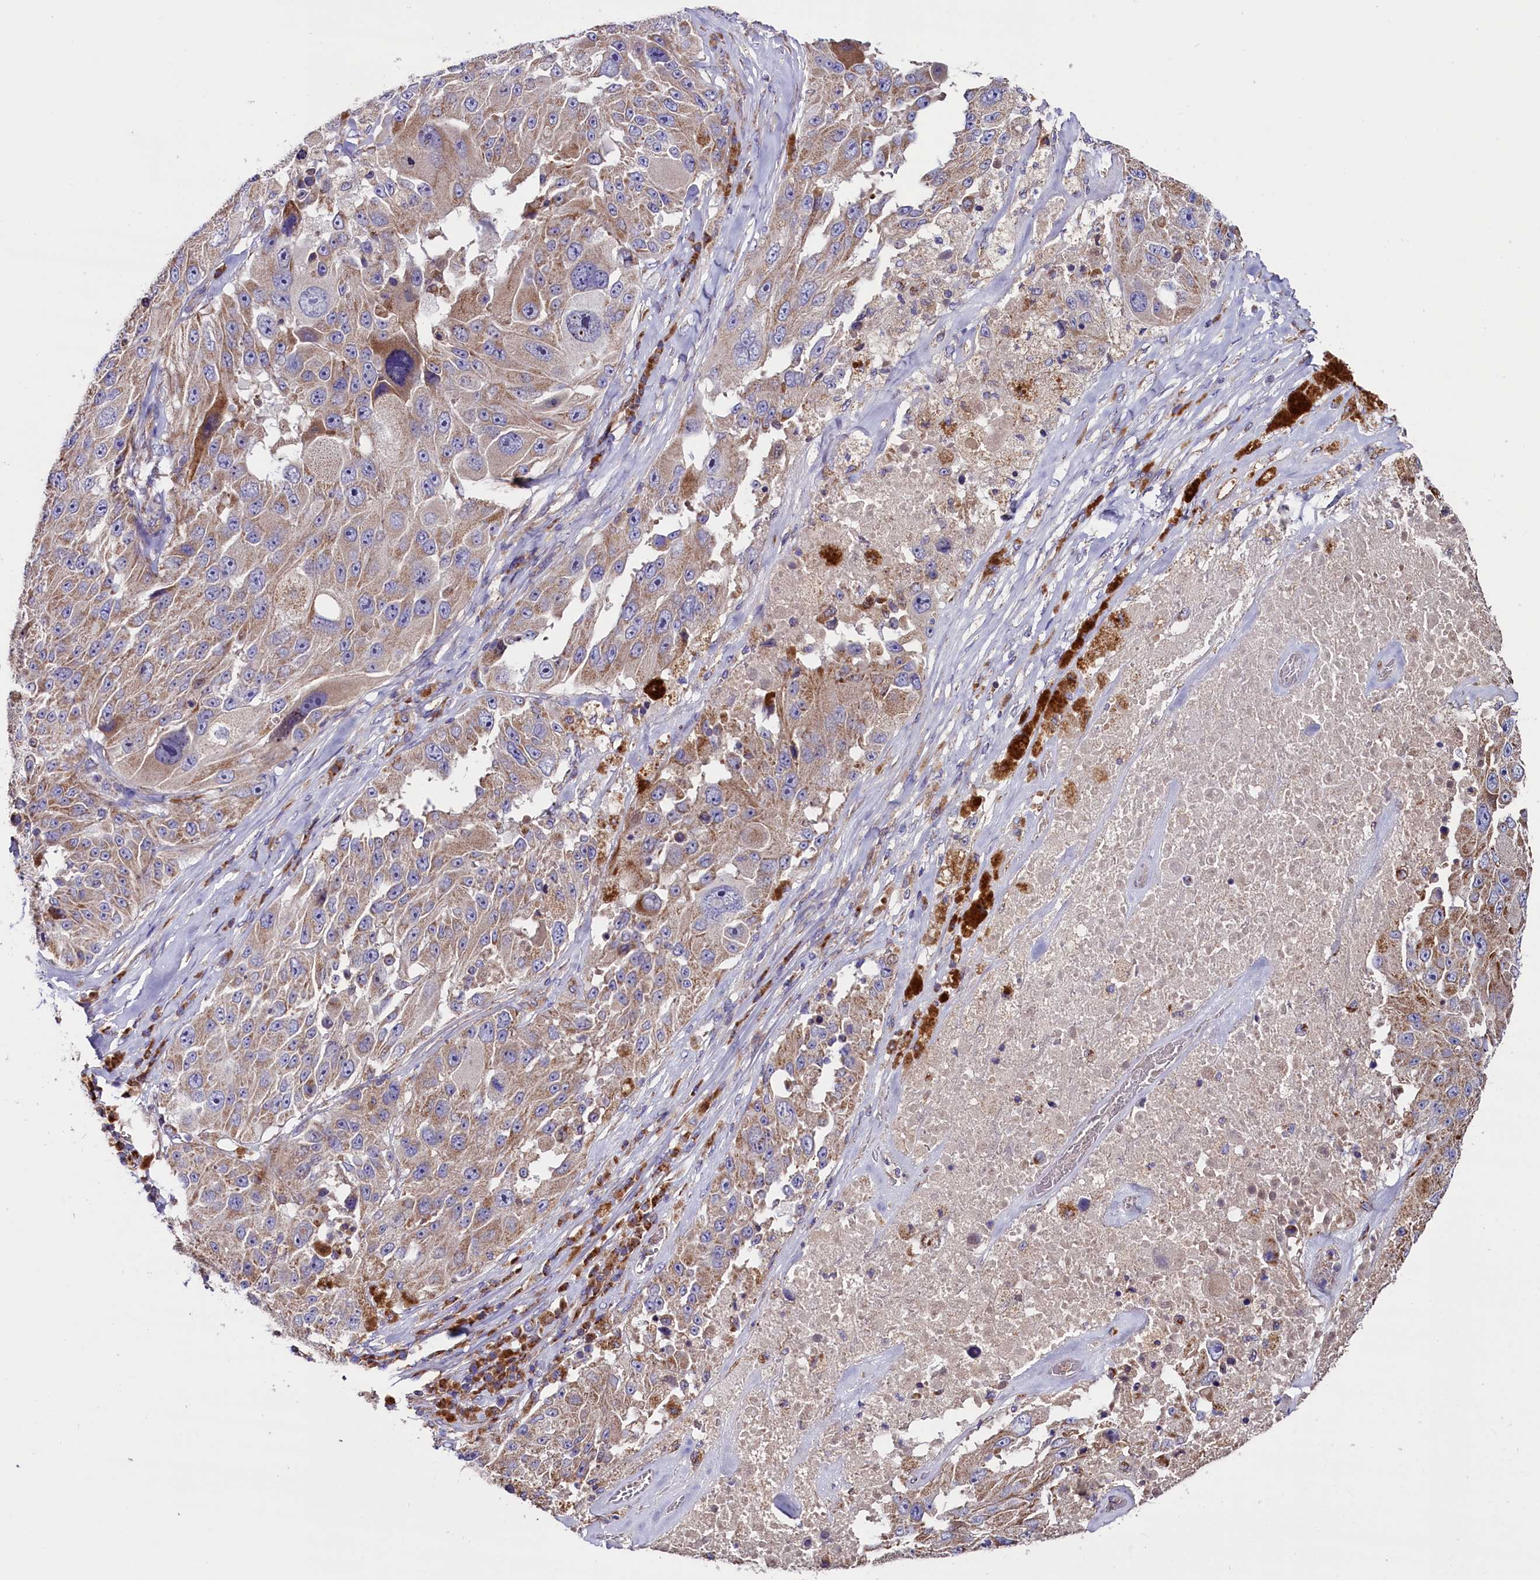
{"staining": {"intensity": "weak", "quantity": ">75%", "location": "cytoplasmic/membranous"}, "tissue": "melanoma", "cell_type": "Tumor cells", "image_type": "cancer", "snomed": [{"axis": "morphology", "description": "Malignant melanoma, Metastatic site"}, {"axis": "topography", "description": "Lymph node"}], "caption": "The histopathology image reveals a brown stain indicating the presence of a protein in the cytoplasmic/membranous of tumor cells in malignant melanoma (metastatic site). (DAB IHC, brown staining for protein, blue staining for nuclei).", "gene": "ZSWIM1", "patient": {"sex": "male", "age": 62}}